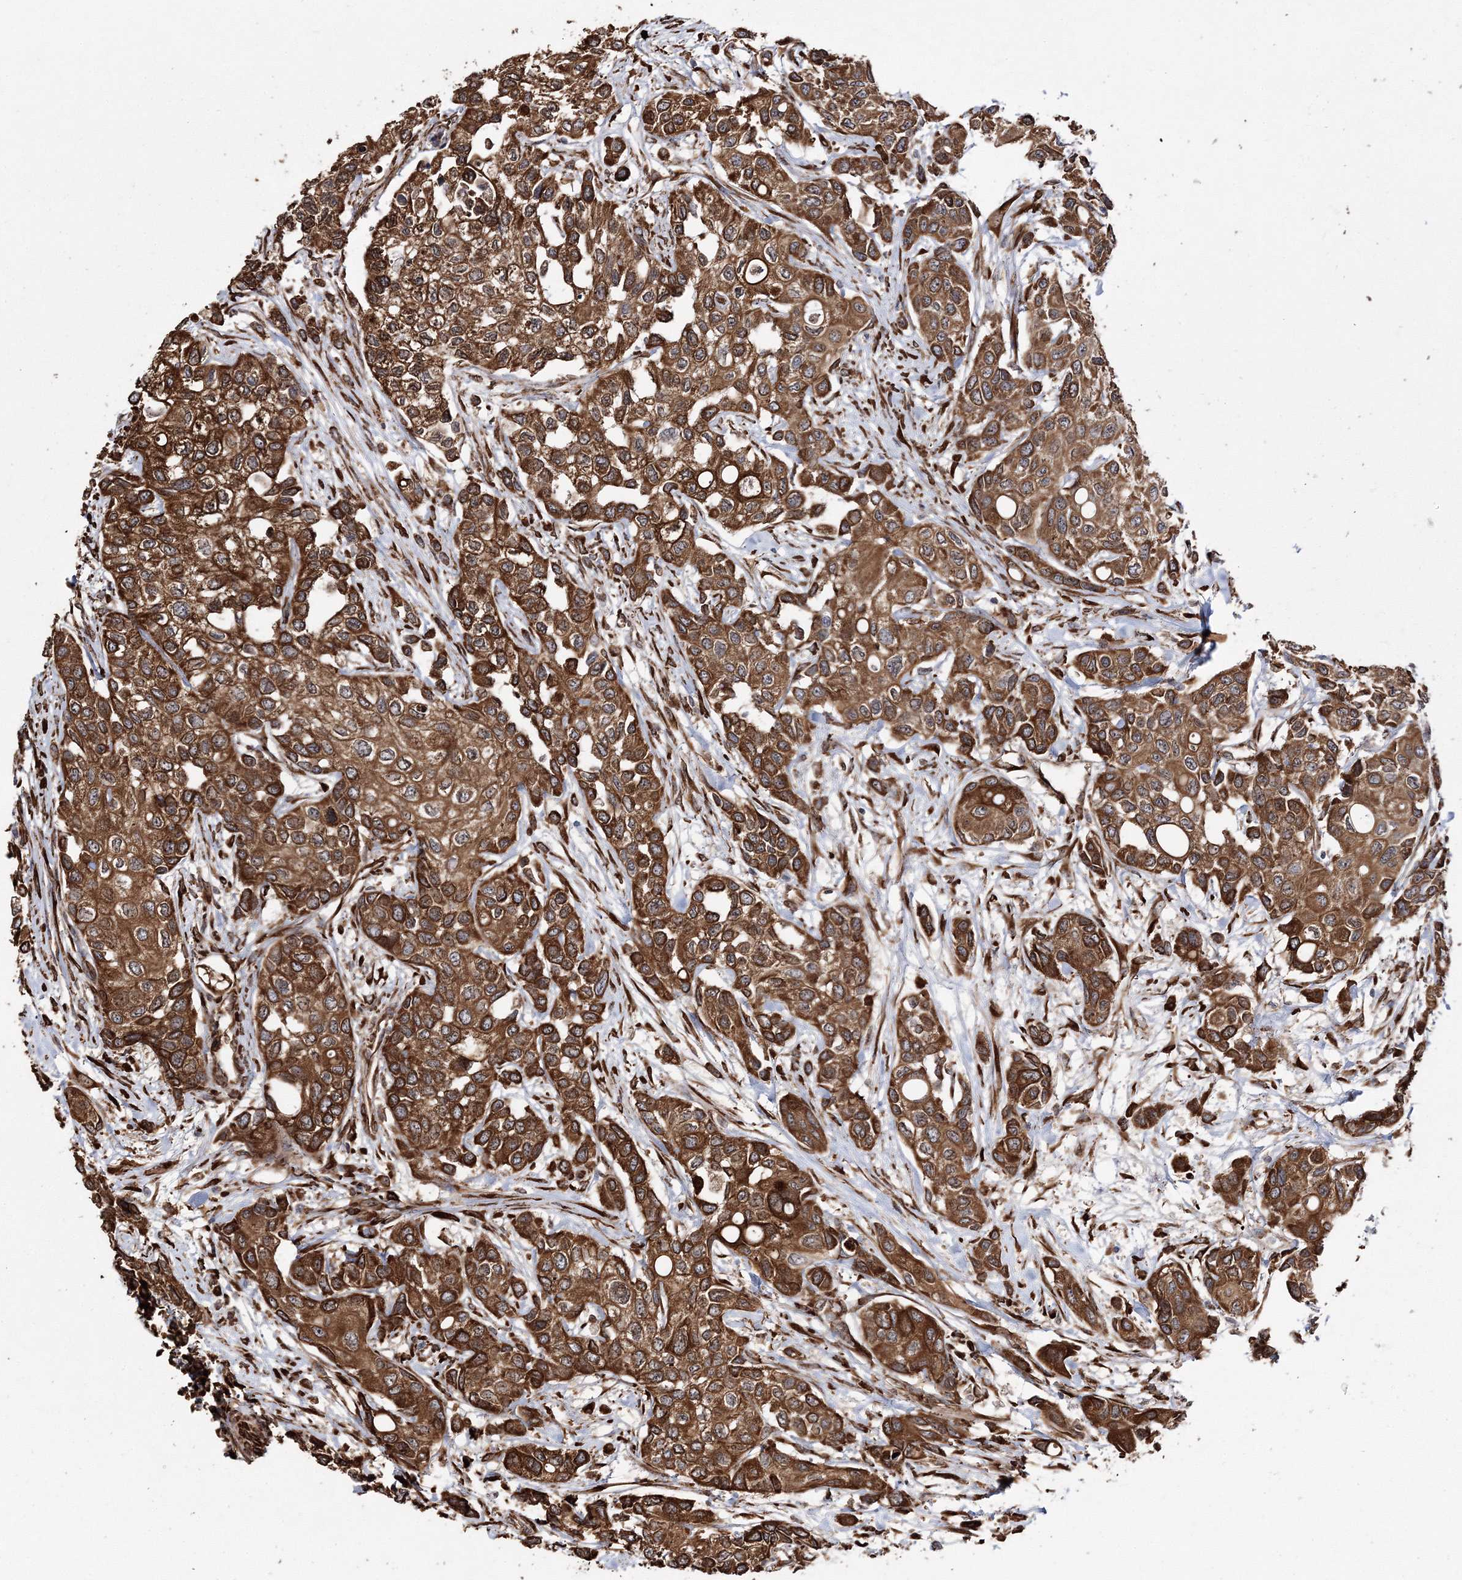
{"staining": {"intensity": "strong", "quantity": ">75%", "location": "cytoplasmic/membranous"}, "tissue": "urothelial cancer", "cell_type": "Tumor cells", "image_type": "cancer", "snomed": [{"axis": "morphology", "description": "Normal tissue, NOS"}, {"axis": "morphology", "description": "Urothelial carcinoma, High grade"}, {"axis": "topography", "description": "Vascular tissue"}, {"axis": "topography", "description": "Urinary bladder"}], "caption": "Brown immunohistochemical staining in human urothelial cancer reveals strong cytoplasmic/membranous staining in about >75% of tumor cells.", "gene": "SCRN3", "patient": {"sex": "female", "age": 56}}